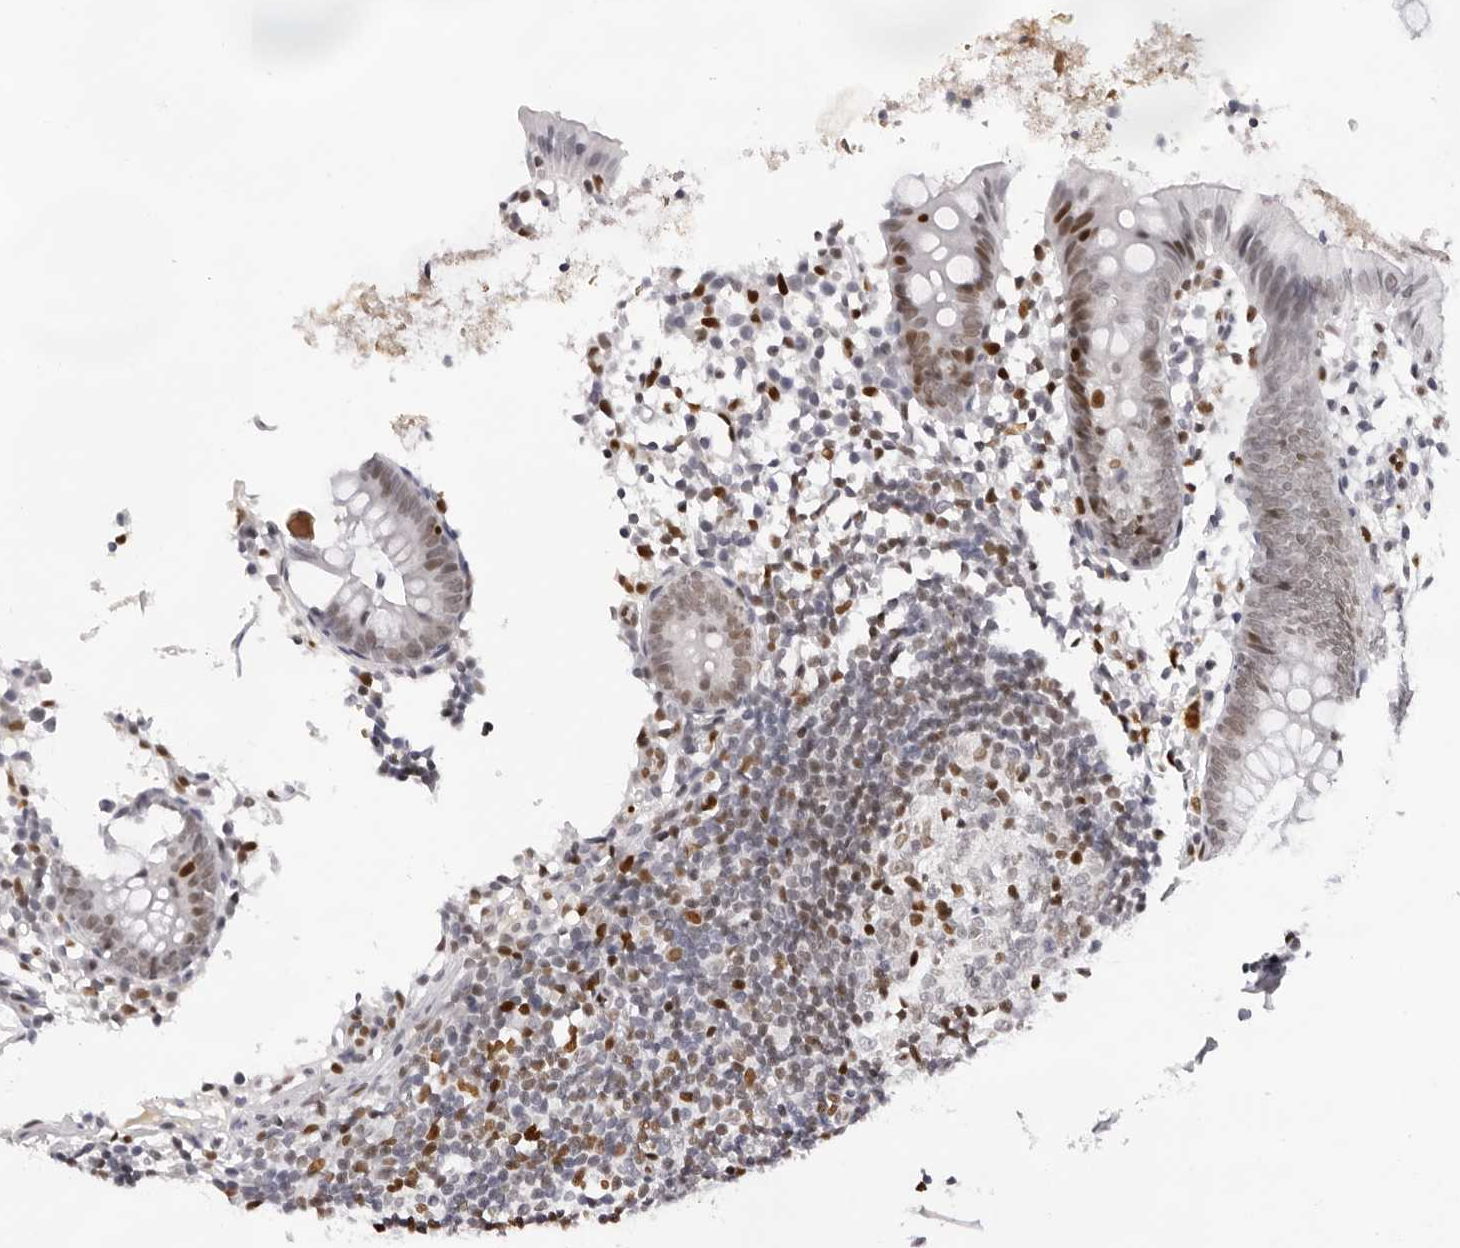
{"staining": {"intensity": "weak", "quantity": "<25%", "location": "nuclear"}, "tissue": "appendix", "cell_type": "Glandular cells", "image_type": "normal", "snomed": [{"axis": "morphology", "description": "Normal tissue, NOS"}, {"axis": "topography", "description": "Appendix"}], "caption": "IHC photomicrograph of normal human appendix stained for a protein (brown), which shows no positivity in glandular cells. (Brightfield microscopy of DAB (3,3'-diaminobenzidine) immunohistochemistry at high magnification).", "gene": "OGG1", "patient": {"sex": "female", "age": 20}}